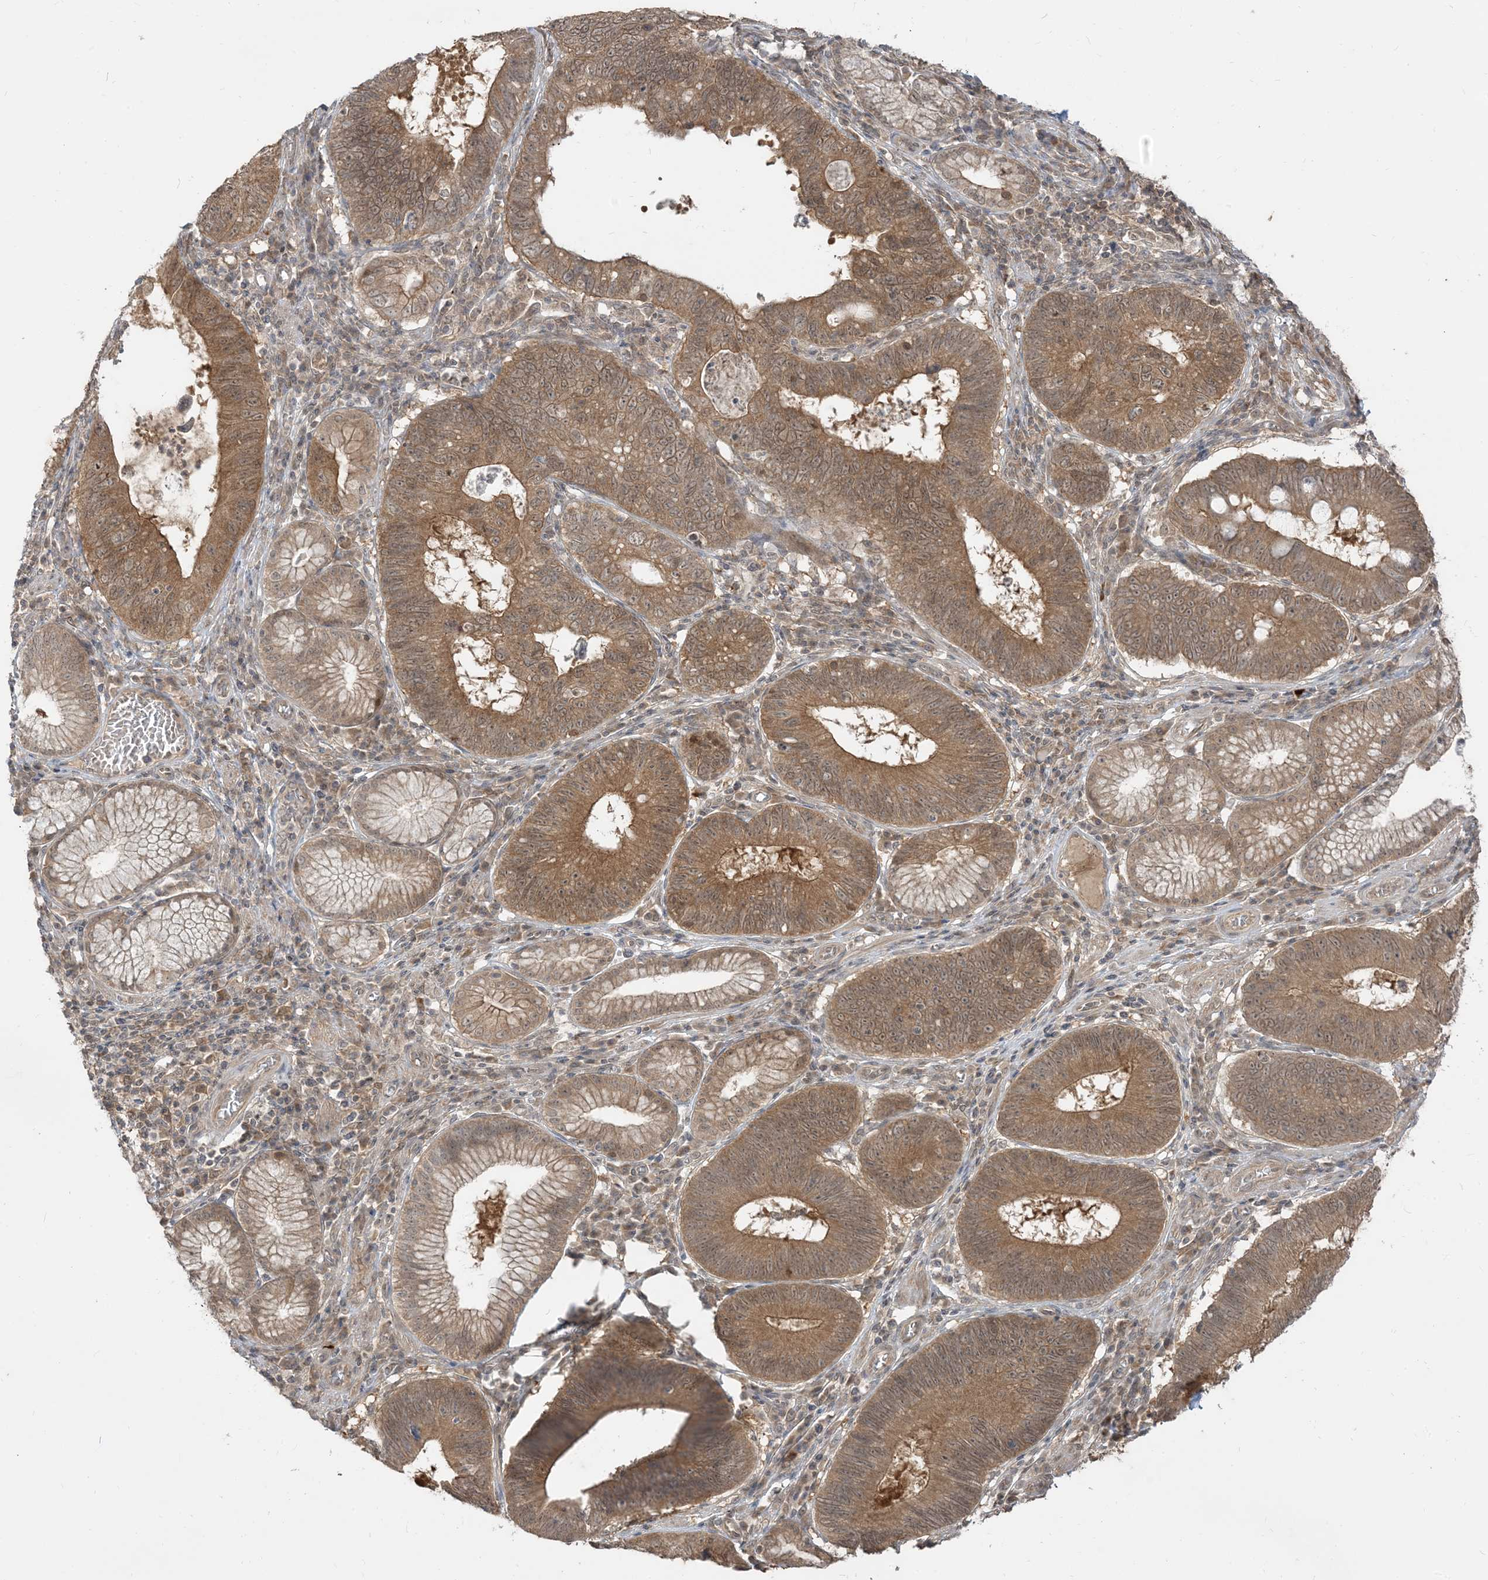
{"staining": {"intensity": "moderate", "quantity": ">75%", "location": "cytoplasmic/membranous,nuclear"}, "tissue": "stomach cancer", "cell_type": "Tumor cells", "image_type": "cancer", "snomed": [{"axis": "morphology", "description": "Adenocarcinoma, NOS"}, {"axis": "topography", "description": "Stomach"}], "caption": "High-power microscopy captured an IHC image of stomach cancer (adenocarcinoma), revealing moderate cytoplasmic/membranous and nuclear positivity in about >75% of tumor cells. The protein is shown in brown color, while the nuclei are stained blue.", "gene": "TBCC", "patient": {"sex": "male", "age": 59}}